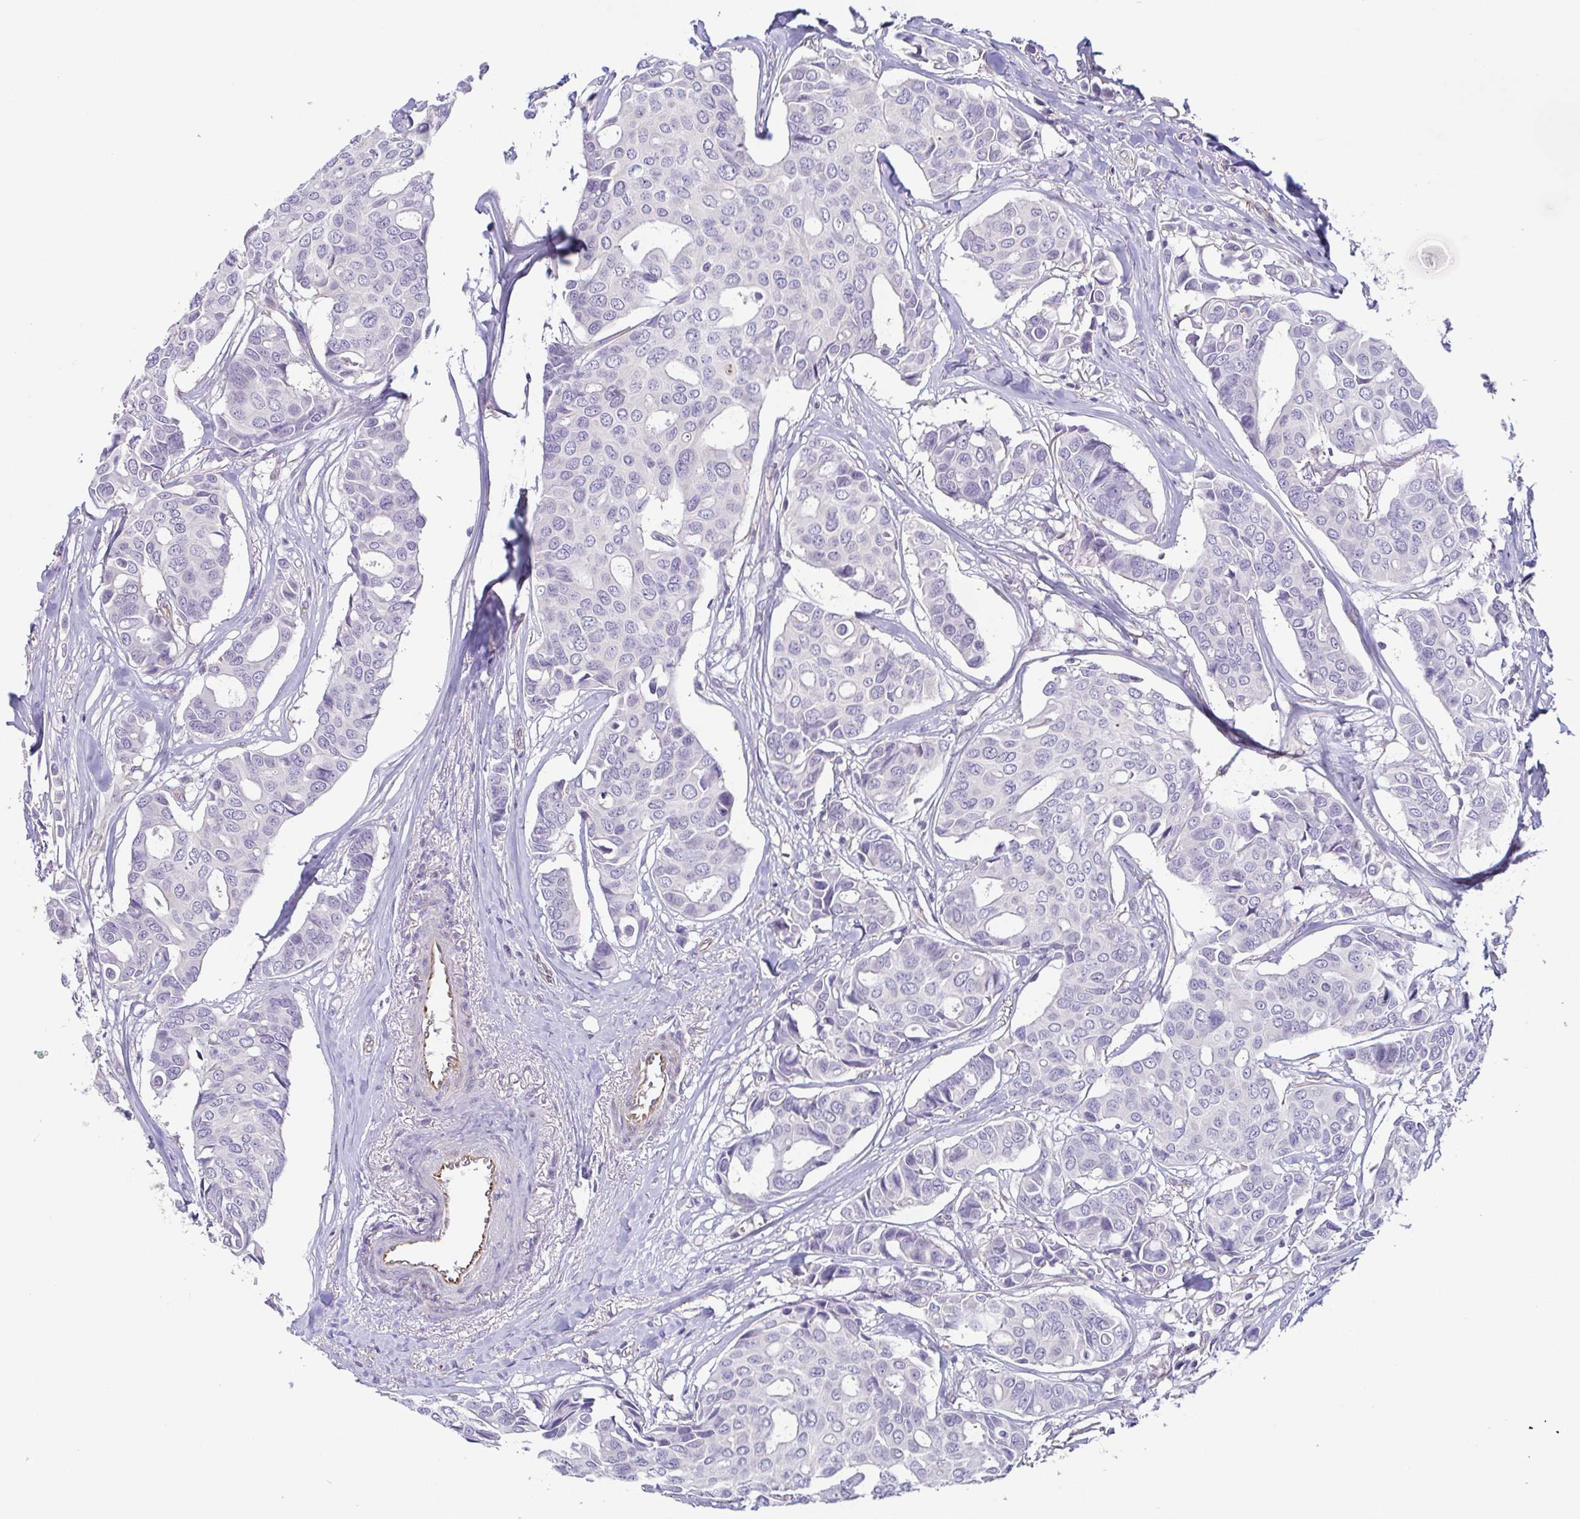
{"staining": {"intensity": "negative", "quantity": "none", "location": "none"}, "tissue": "breast cancer", "cell_type": "Tumor cells", "image_type": "cancer", "snomed": [{"axis": "morphology", "description": "Duct carcinoma"}, {"axis": "topography", "description": "Breast"}], "caption": "A photomicrograph of human breast cancer is negative for staining in tumor cells.", "gene": "COL17A1", "patient": {"sex": "female", "age": 54}}